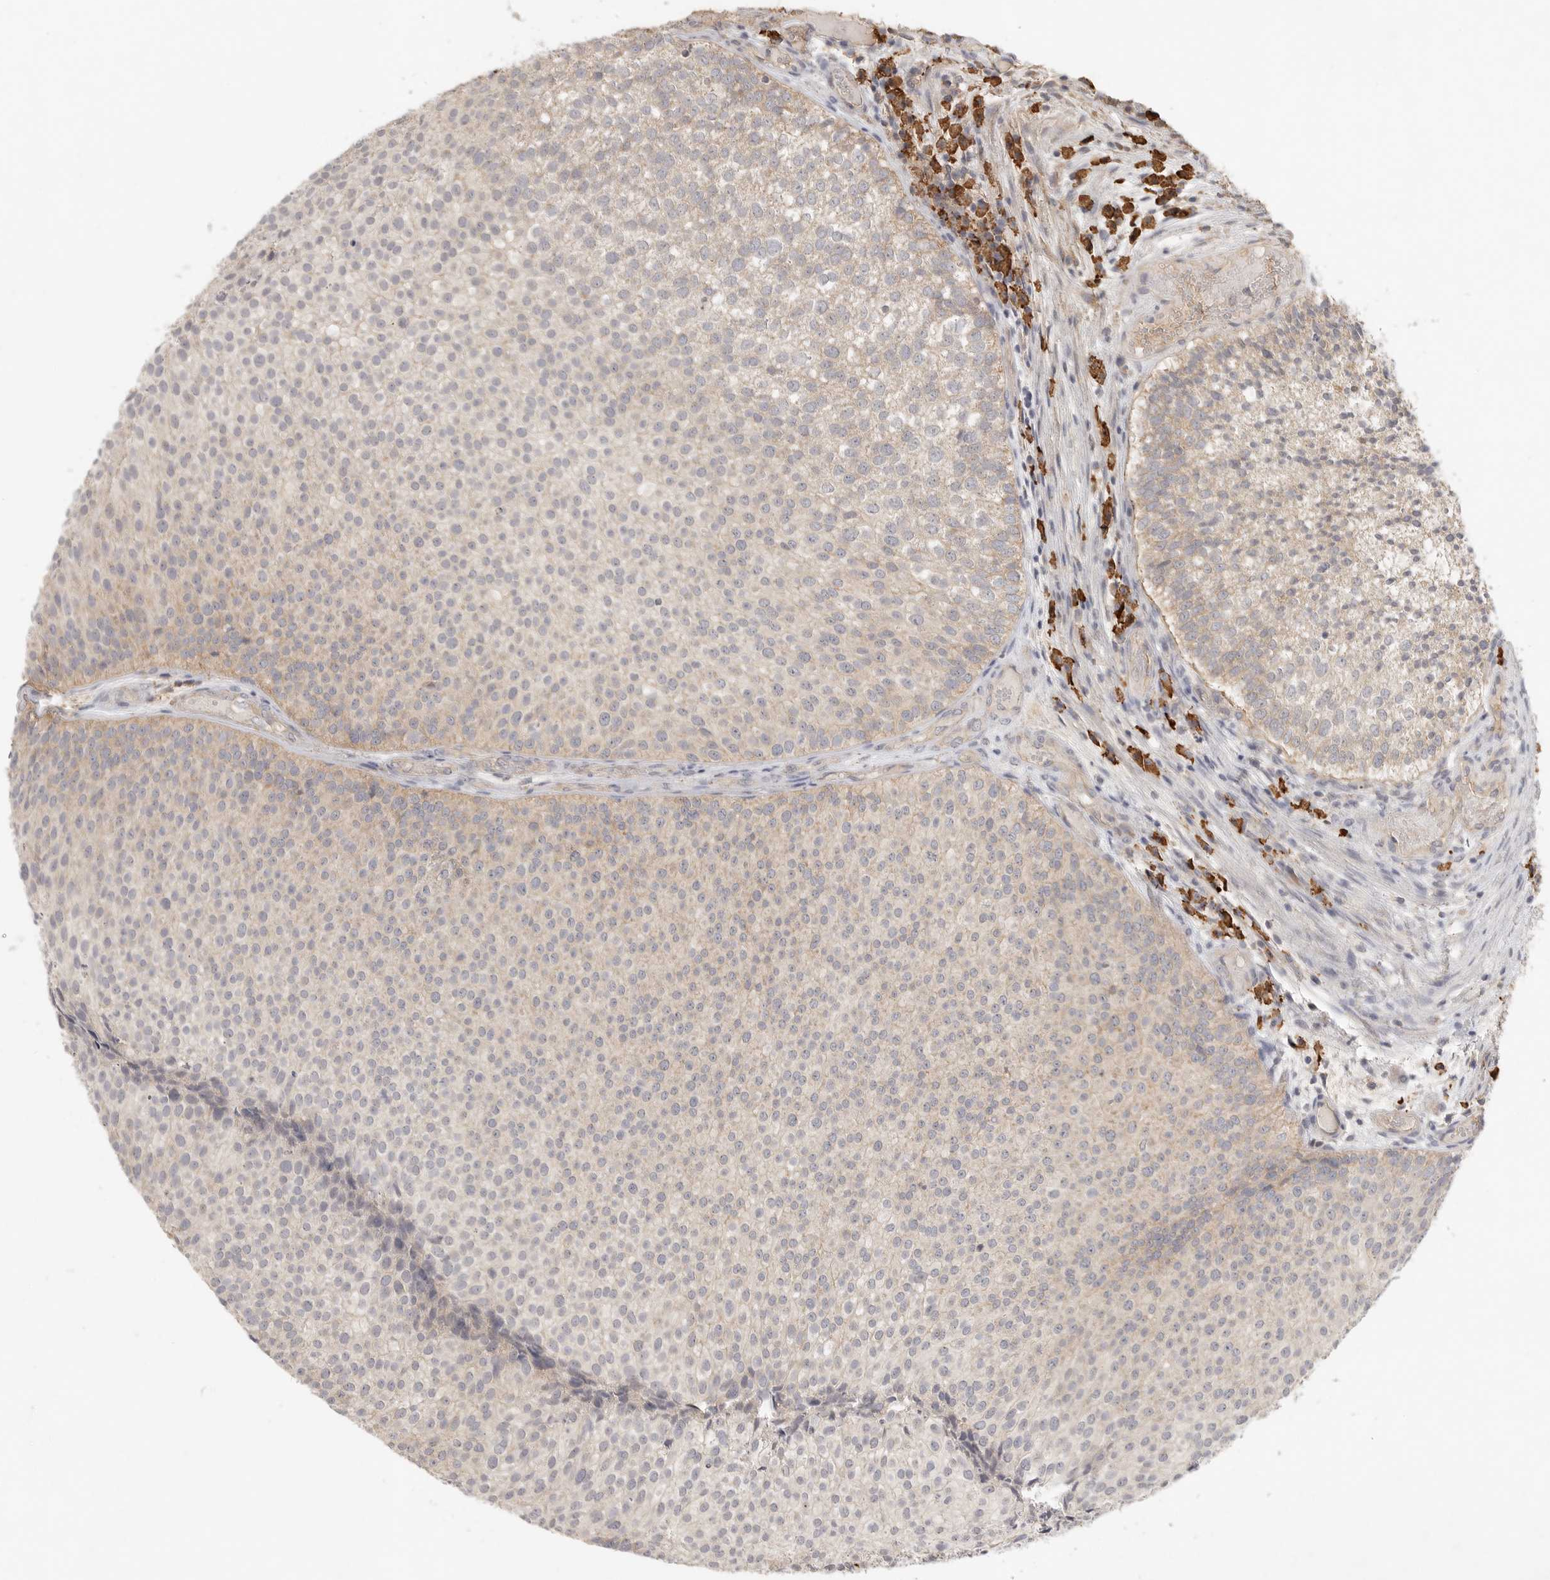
{"staining": {"intensity": "weak", "quantity": "25%-75%", "location": "cytoplasmic/membranous"}, "tissue": "urothelial cancer", "cell_type": "Tumor cells", "image_type": "cancer", "snomed": [{"axis": "morphology", "description": "Urothelial carcinoma, Low grade"}, {"axis": "topography", "description": "Urinary bladder"}], "caption": "DAB (3,3'-diaminobenzidine) immunohistochemical staining of human urothelial cancer exhibits weak cytoplasmic/membranous protein staining in about 25%-75% of tumor cells.", "gene": "SLC25A36", "patient": {"sex": "male", "age": 86}}